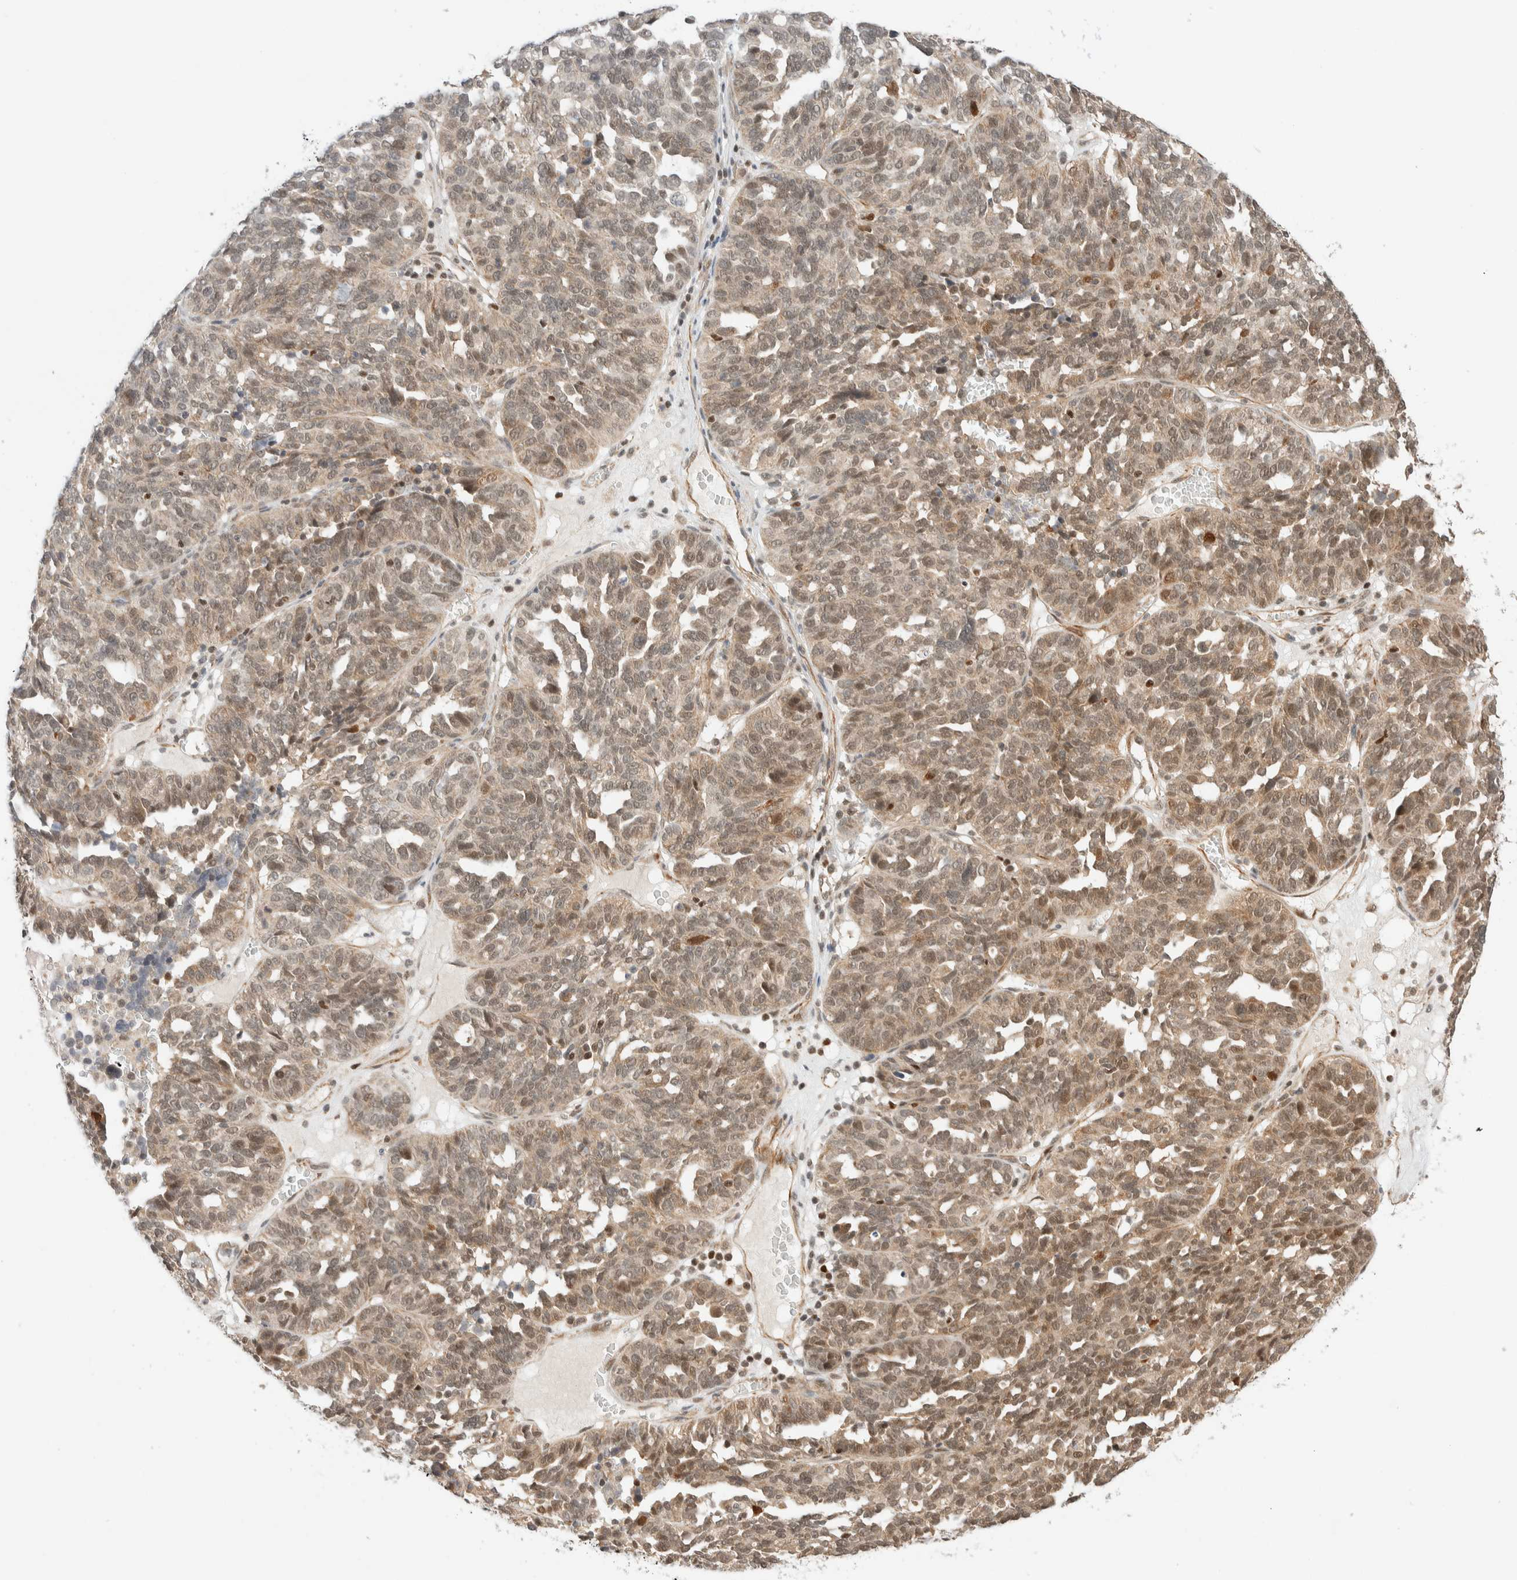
{"staining": {"intensity": "weak", "quantity": ">75%", "location": "cytoplasmic/membranous,nuclear"}, "tissue": "ovarian cancer", "cell_type": "Tumor cells", "image_type": "cancer", "snomed": [{"axis": "morphology", "description": "Cystadenocarcinoma, serous, NOS"}, {"axis": "topography", "description": "Ovary"}], "caption": "DAB immunohistochemical staining of serous cystadenocarcinoma (ovarian) displays weak cytoplasmic/membranous and nuclear protein staining in about >75% of tumor cells.", "gene": "C8orf76", "patient": {"sex": "female", "age": 59}}